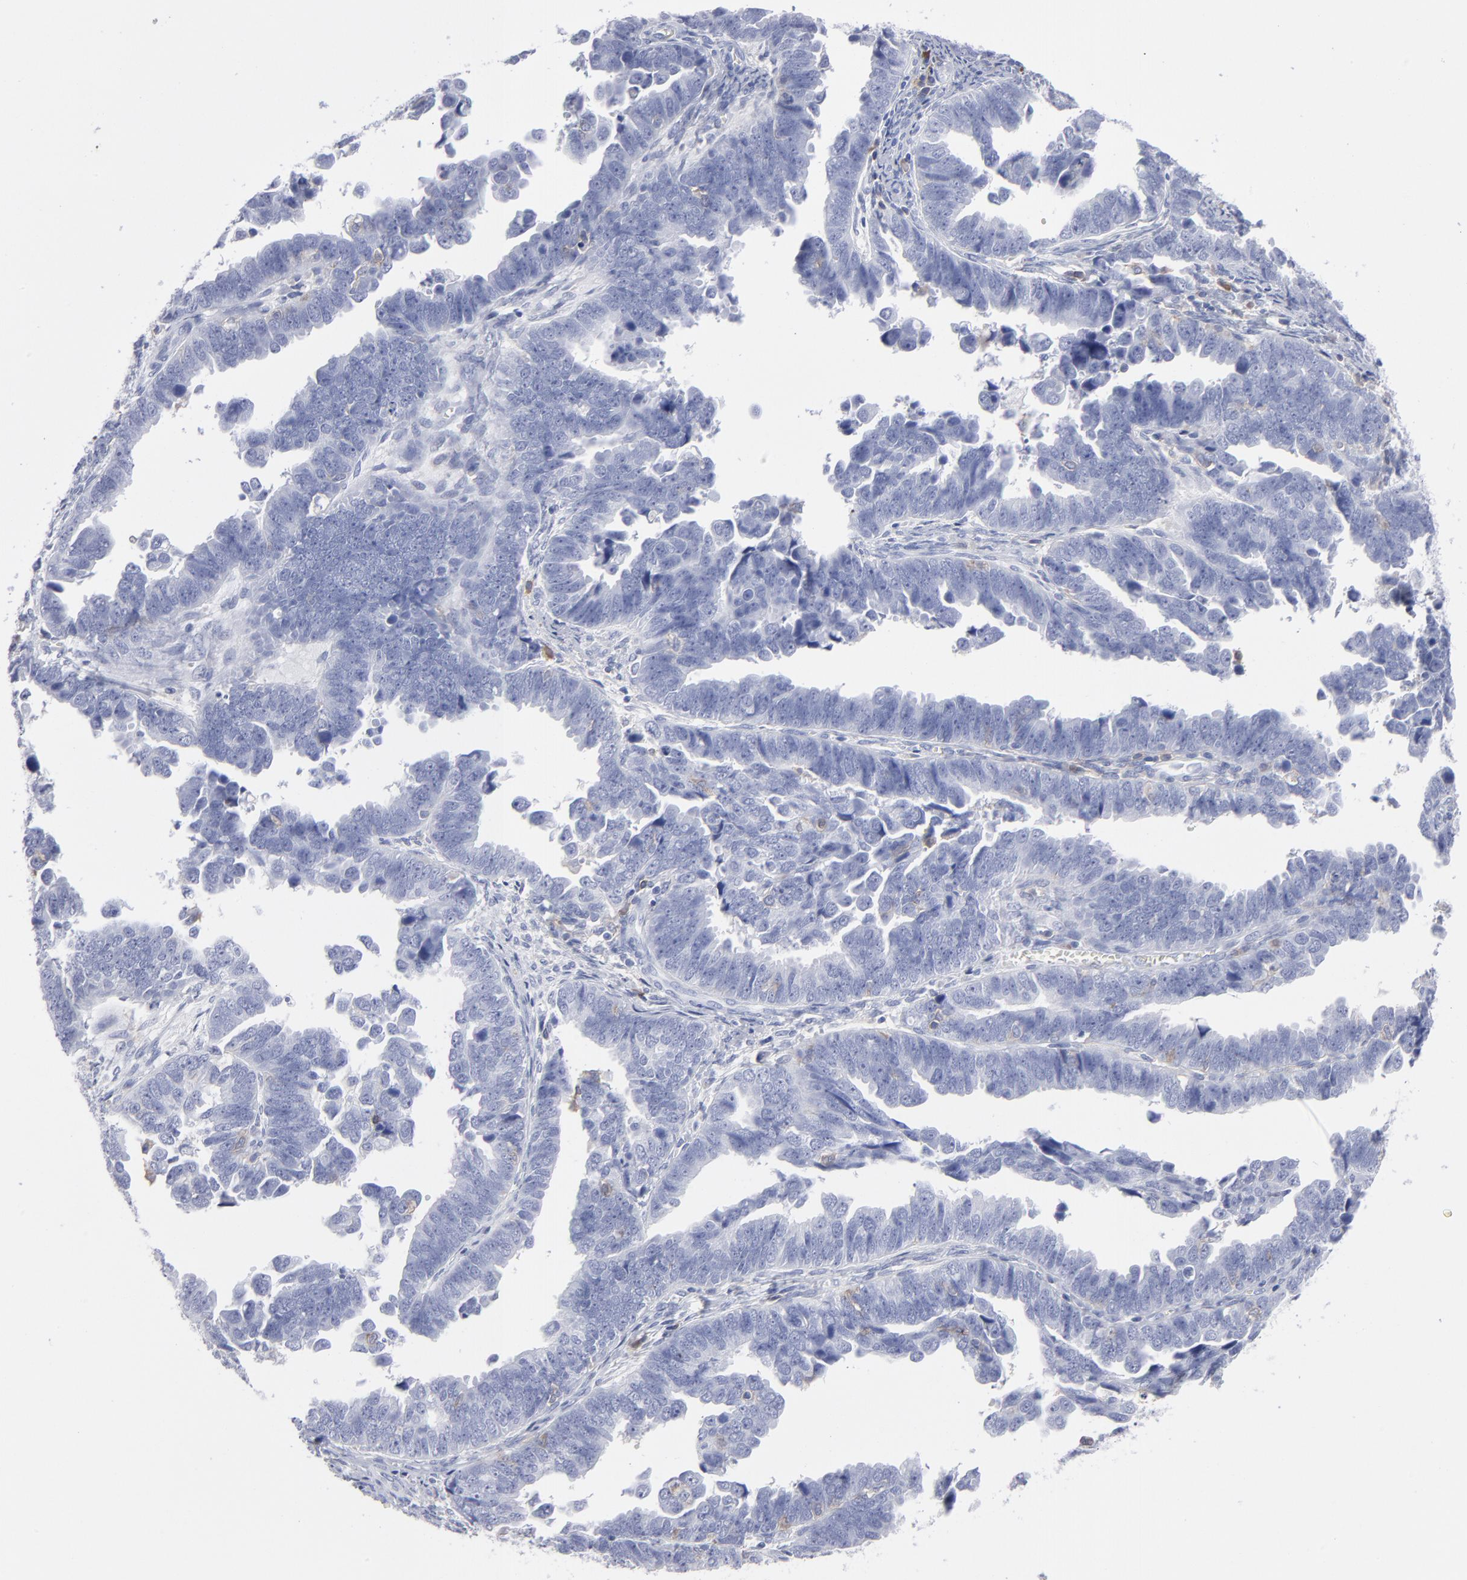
{"staining": {"intensity": "negative", "quantity": "none", "location": "none"}, "tissue": "endometrial cancer", "cell_type": "Tumor cells", "image_type": "cancer", "snomed": [{"axis": "morphology", "description": "Adenocarcinoma, NOS"}, {"axis": "topography", "description": "Endometrium"}], "caption": "This is an IHC photomicrograph of human endometrial adenocarcinoma. There is no staining in tumor cells.", "gene": "LAT2", "patient": {"sex": "female", "age": 75}}